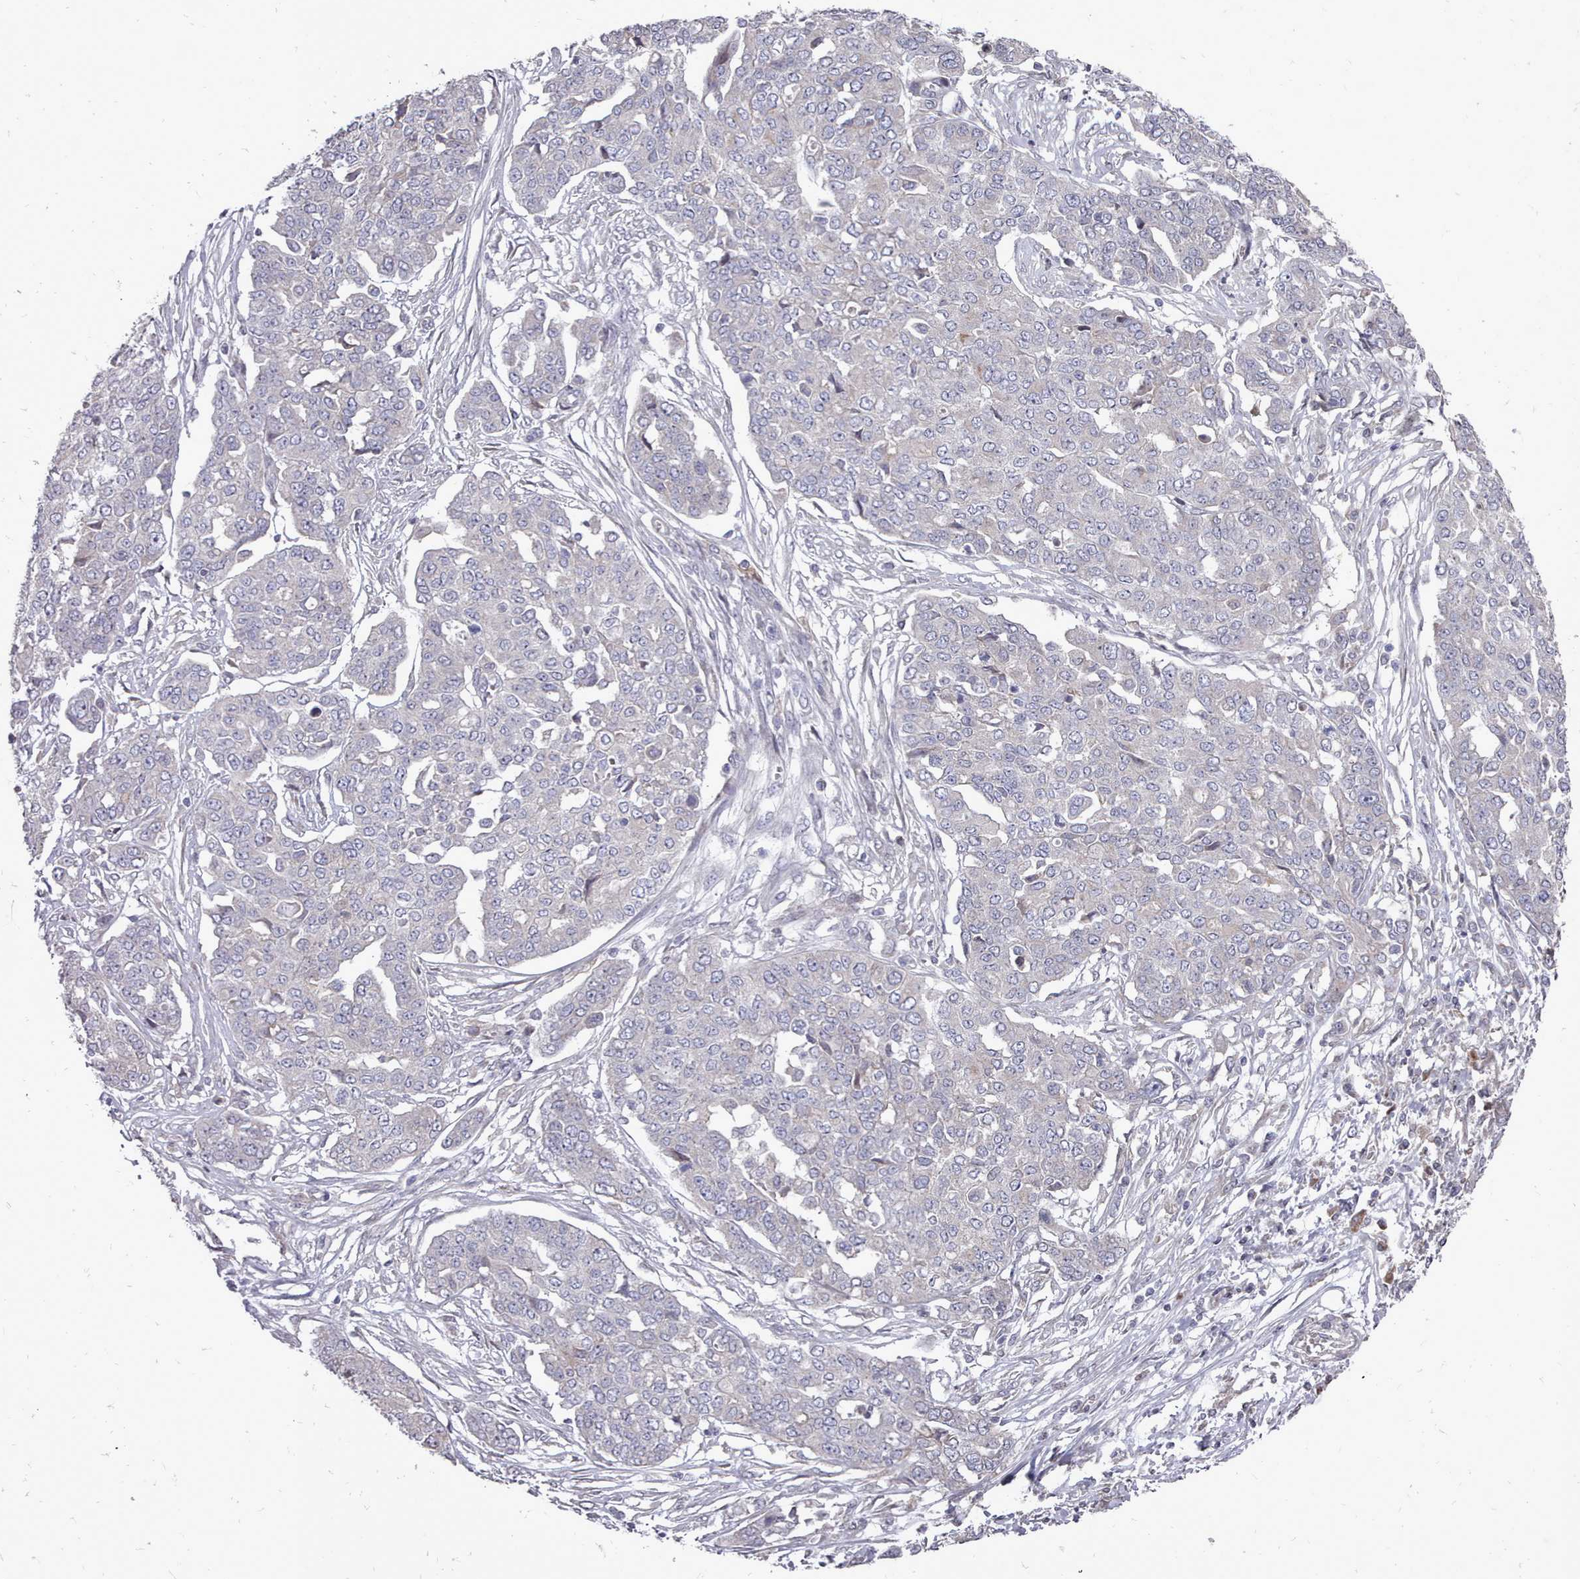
{"staining": {"intensity": "negative", "quantity": "none", "location": "none"}, "tissue": "ovarian cancer", "cell_type": "Tumor cells", "image_type": "cancer", "snomed": [{"axis": "morphology", "description": "Cystadenocarcinoma, serous, NOS"}, {"axis": "topography", "description": "Soft tissue"}, {"axis": "topography", "description": "Ovary"}], "caption": "Ovarian cancer was stained to show a protein in brown. There is no significant positivity in tumor cells. The staining is performed using DAB (3,3'-diaminobenzidine) brown chromogen with nuclei counter-stained in using hematoxylin.", "gene": "ACKR3", "patient": {"sex": "female", "age": 57}}